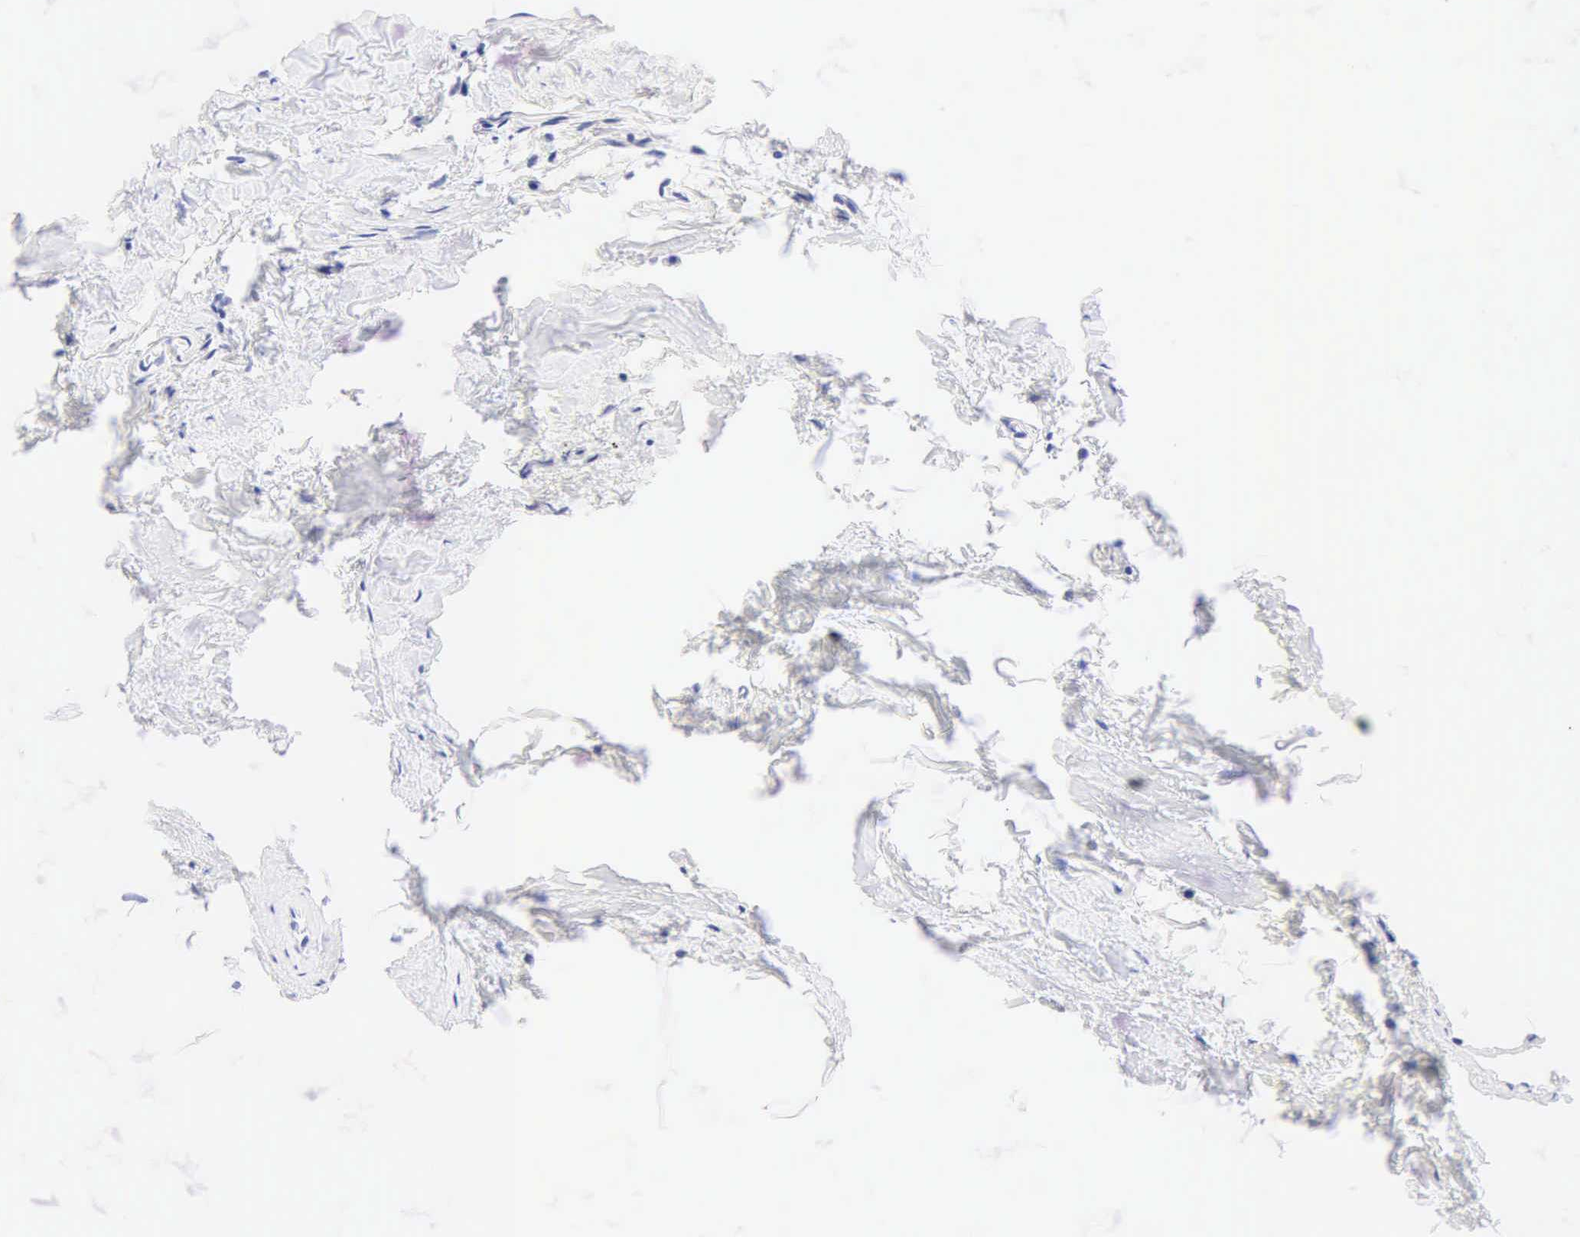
{"staining": {"intensity": "negative", "quantity": "none", "location": "none"}, "tissue": "breast cancer", "cell_type": "Tumor cells", "image_type": "cancer", "snomed": [{"axis": "morphology", "description": "Duct carcinoma"}, {"axis": "topography", "description": "Breast"}], "caption": "A photomicrograph of human breast cancer is negative for staining in tumor cells. The staining was performed using DAB (3,3'-diaminobenzidine) to visualize the protein expression in brown, while the nuclei were stained in blue with hematoxylin (Magnification: 20x).", "gene": "KRT20", "patient": {"sex": "female", "age": 64}}